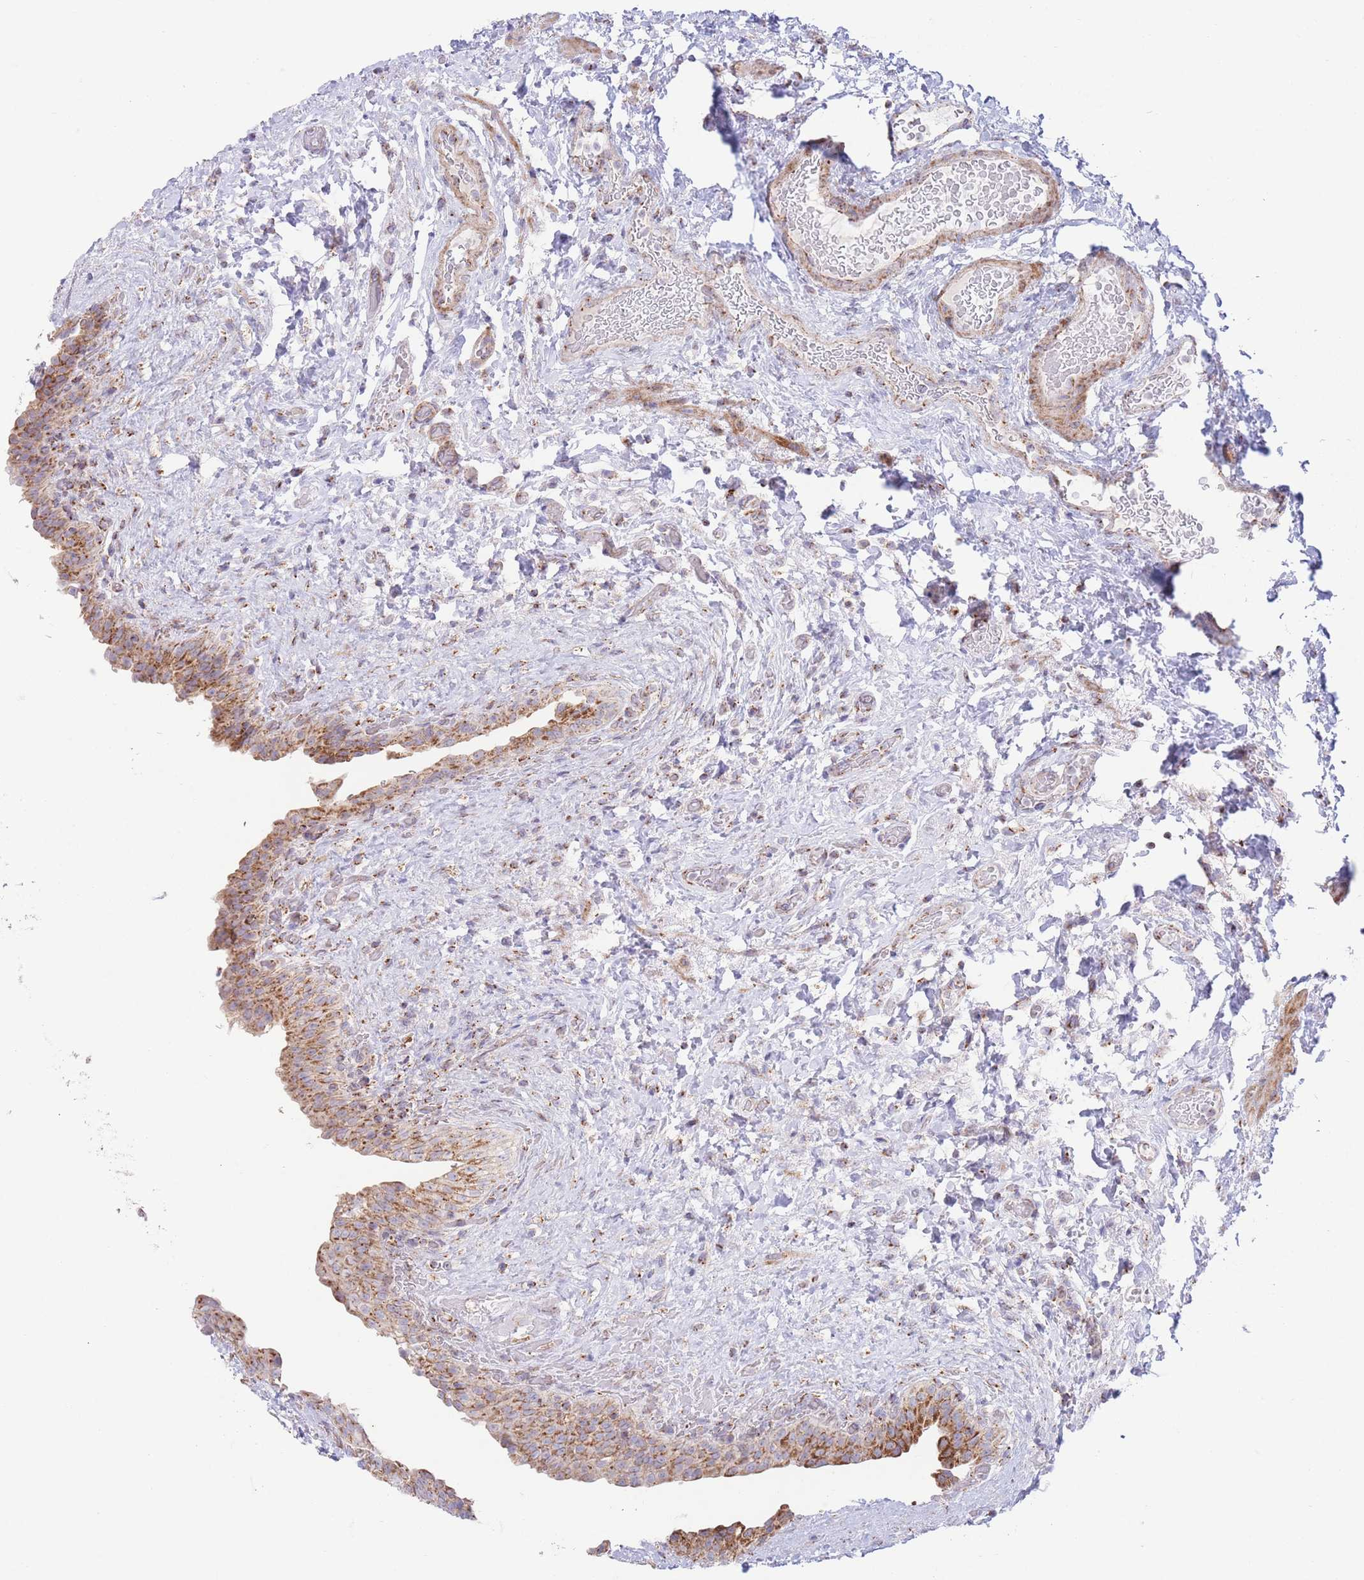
{"staining": {"intensity": "moderate", "quantity": ">75%", "location": "cytoplasmic/membranous"}, "tissue": "urinary bladder", "cell_type": "Urothelial cells", "image_type": "normal", "snomed": [{"axis": "morphology", "description": "Normal tissue, NOS"}, {"axis": "topography", "description": "Urinary bladder"}], "caption": "Normal urinary bladder reveals moderate cytoplasmic/membranous positivity in about >75% of urothelial cells (brown staining indicates protein expression, while blue staining denotes nuclei)..", "gene": "MPND", "patient": {"sex": "male", "age": 69}}